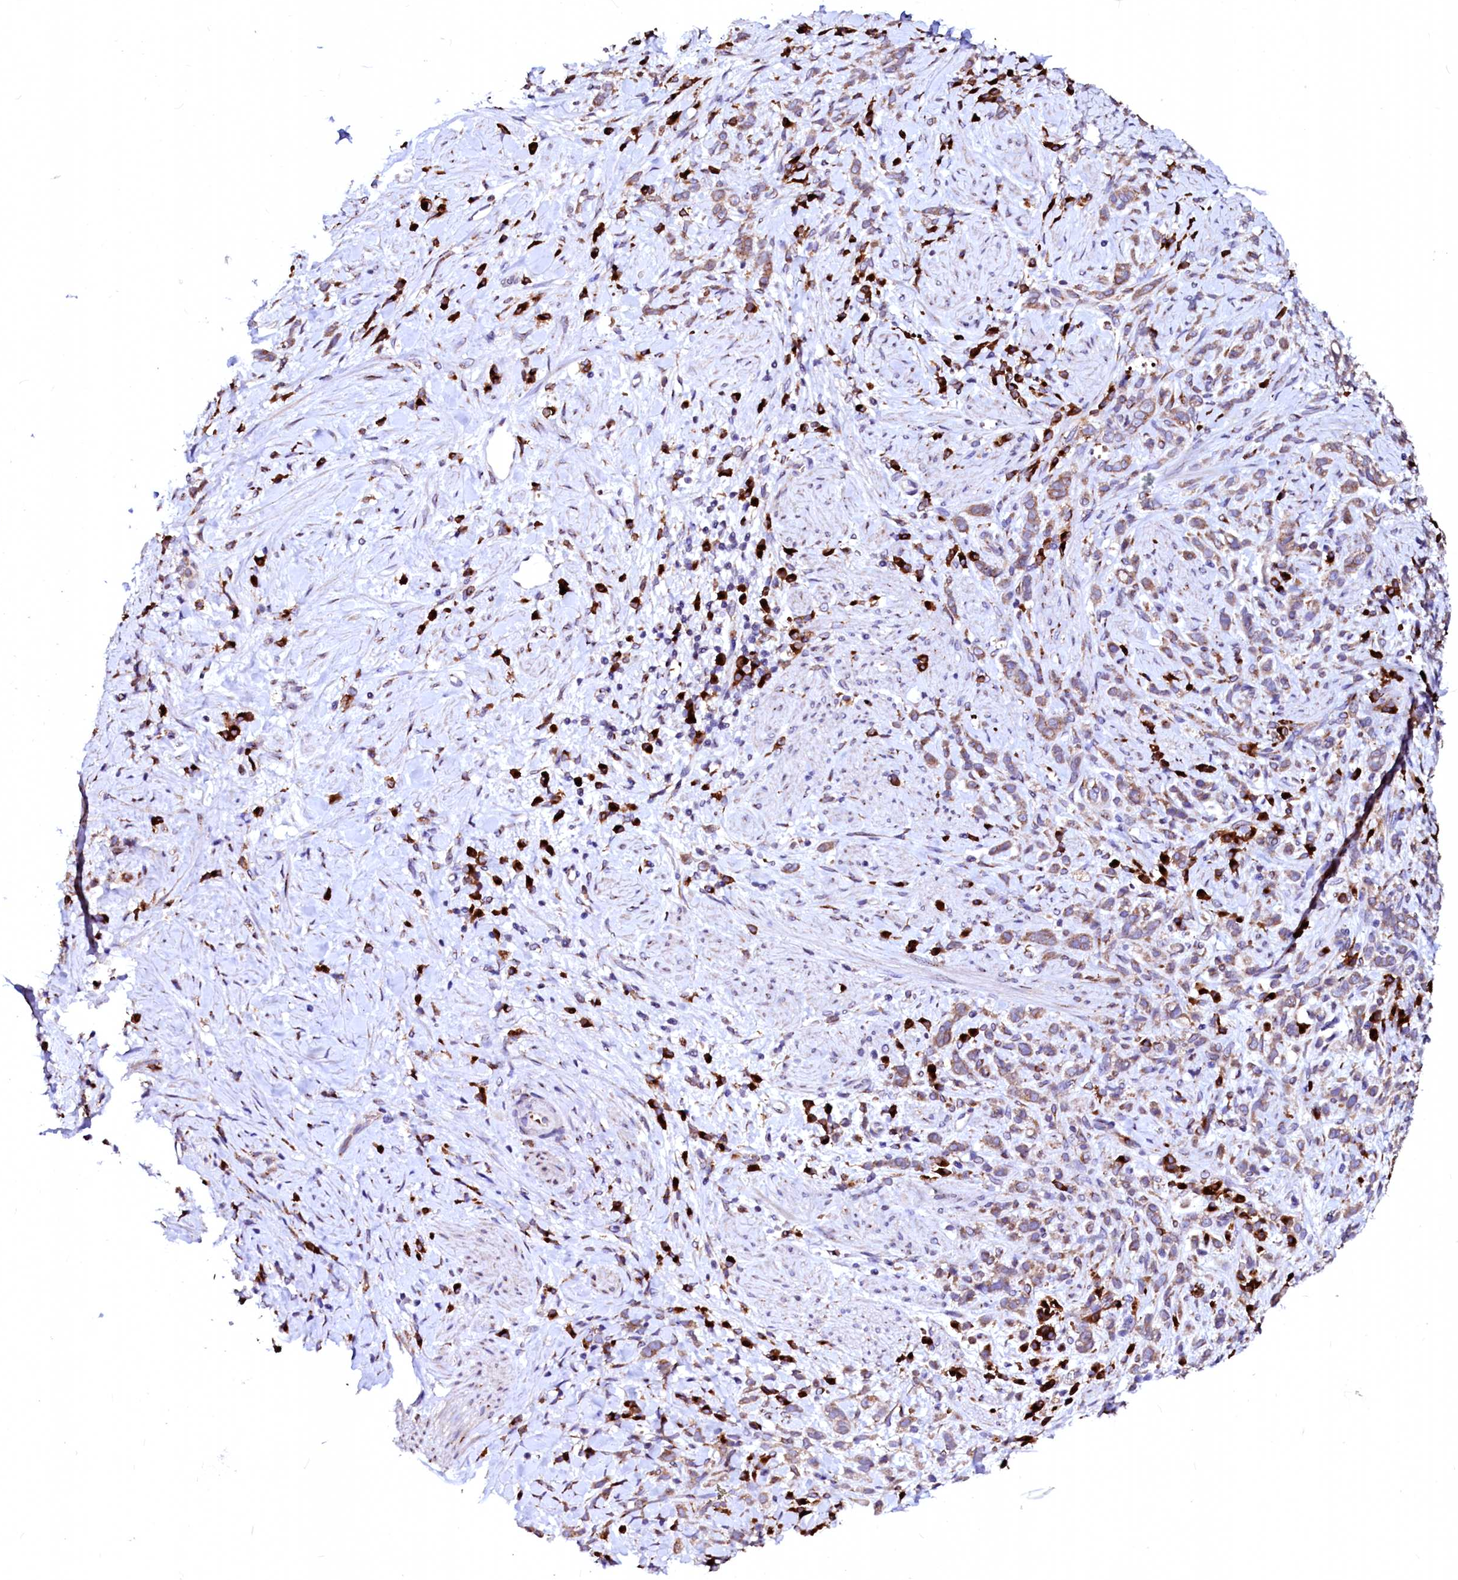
{"staining": {"intensity": "moderate", "quantity": ">75%", "location": "cytoplasmic/membranous"}, "tissue": "stomach cancer", "cell_type": "Tumor cells", "image_type": "cancer", "snomed": [{"axis": "morphology", "description": "Adenocarcinoma, NOS"}, {"axis": "topography", "description": "Stomach"}], "caption": "Immunohistochemistry (IHC) (DAB) staining of human stomach adenocarcinoma reveals moderate cytoplasmic/membranous protein positivity in approximately >75% of tumor cells.", "gene": "LMAN1", "patient": {"sex": "female", "age": 60}}